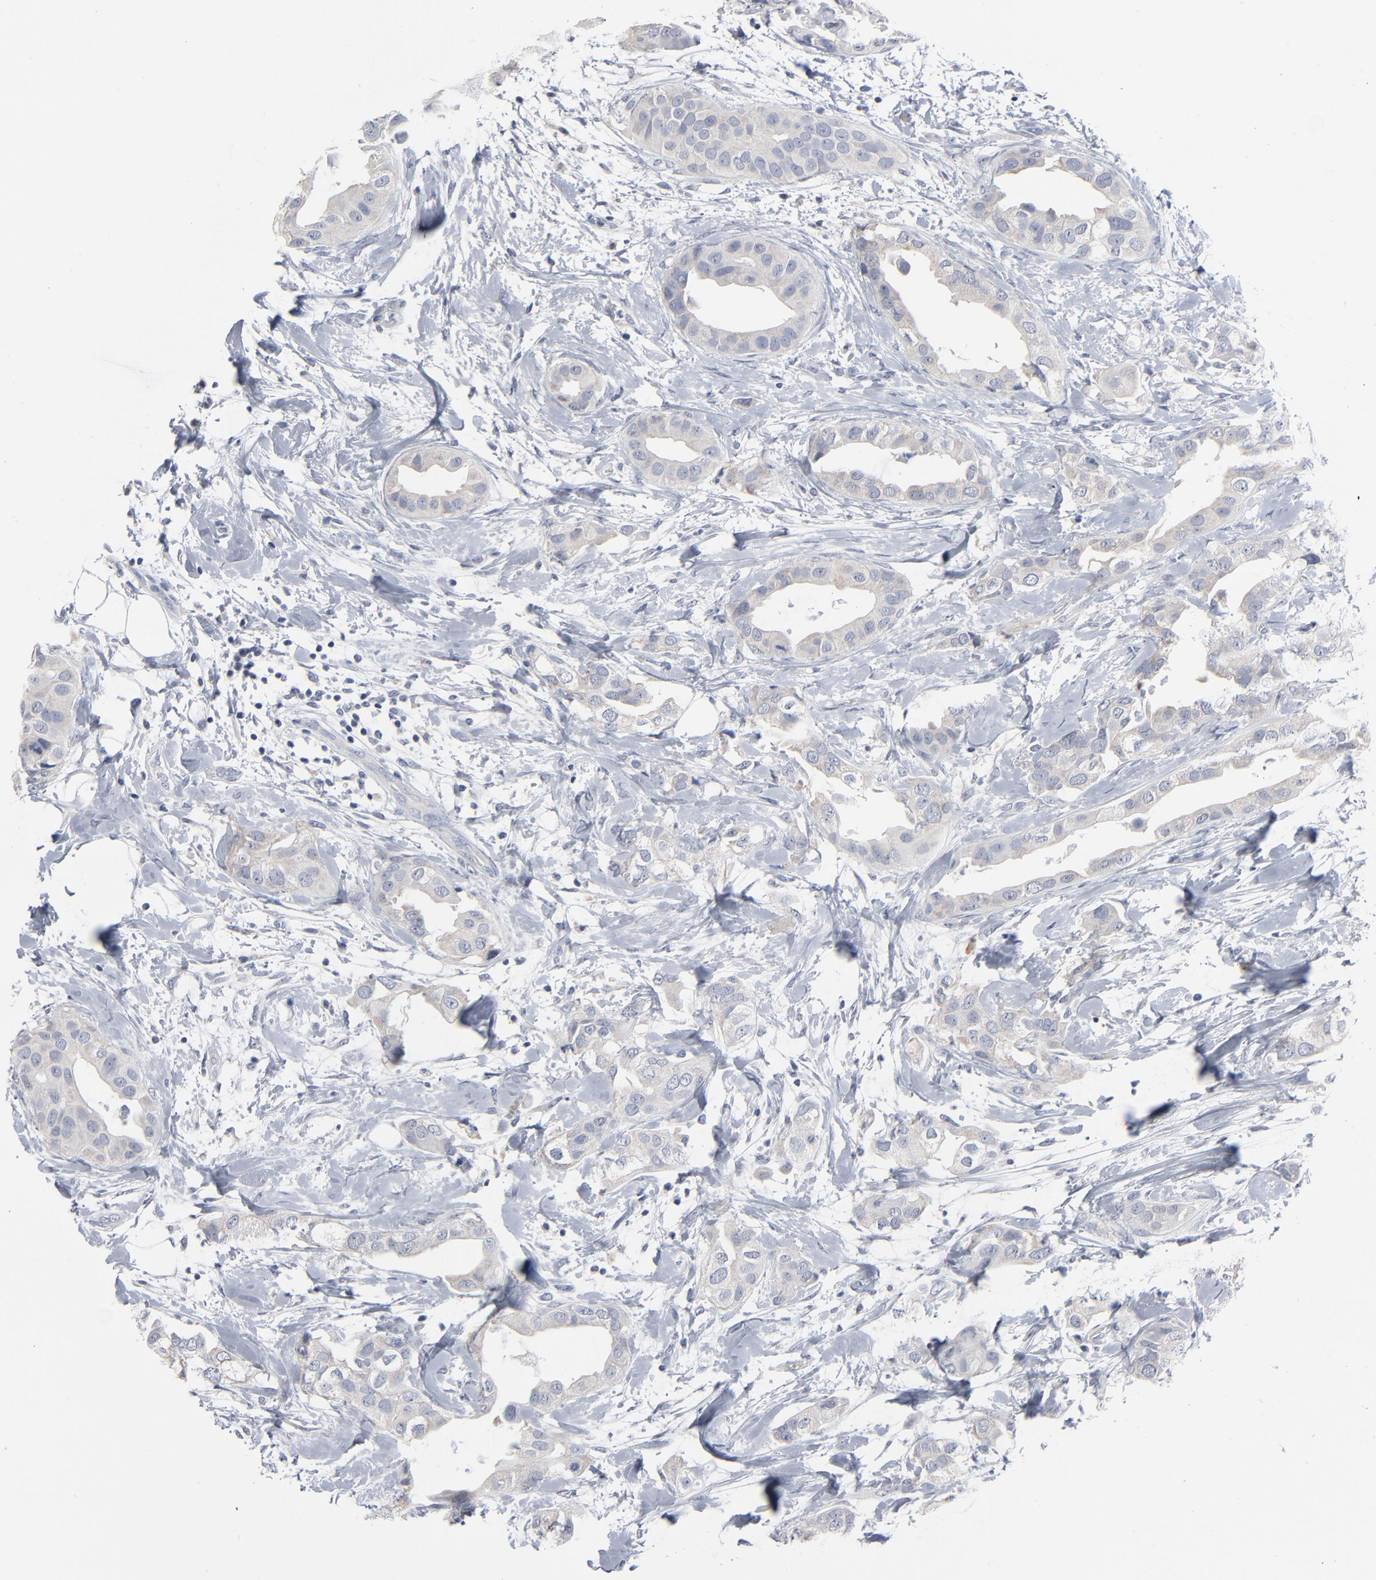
{"staining": {"intensity": "negative", "quantity": "none", "location": "none"}, "tissue": "breast cancer", "cell_type": "Tumor cells", "image_type": "cancer", "snomed": [{"axis": "morphology", "description": "Duct carcinoma"}, {"axis": "topography", "description": "Breast"}], "caption": "IHC of breast cancer exhibits no positivity in tumor cells.", "gene": "PAGE1", "patient": {"sex": "female", "age": 40}}